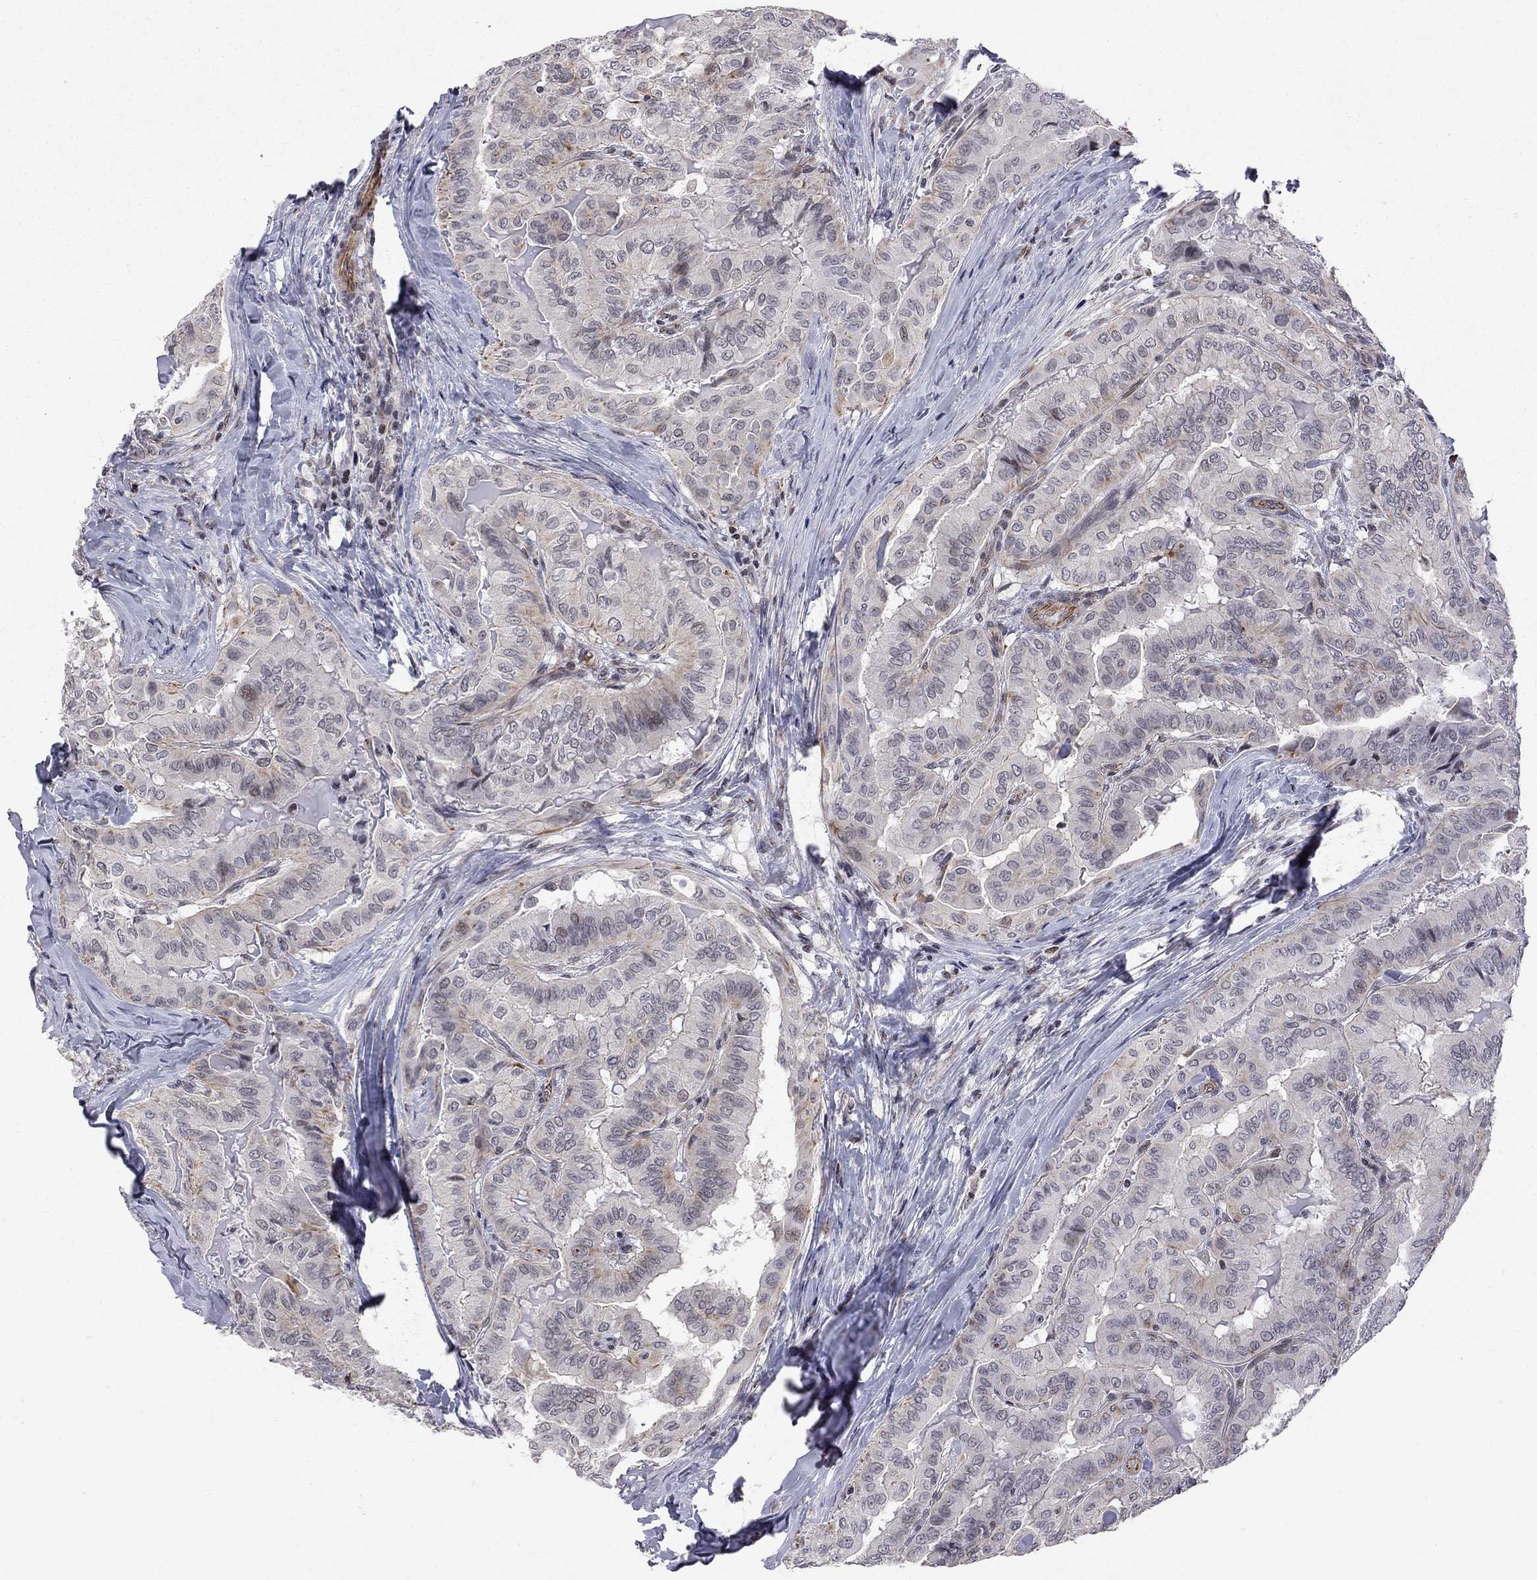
{"staining": {"intensity": "weak", "quantity": "25%-75%", "location": "cytoplasmic/membranous"}, "tissue": "thyroid cancer", "cell_type": "Tumor cells", "image_type": "cancer", "snomed": [{"axis": "morphology", "description": "Papillary adenocarcinoma, NOS"}, {"axis": "topography", "description": "Thyroid gland"}], "caption": "Protein expression by immunohistochemistry exhibits weak cytoplasmic/membranous expression in approximately 25%-75% of tumor cells in thyroid cancer (papillary adenocarcinoma).", "gene": "MTNR1B", "patient": {"sex": "female", "age": 68}}